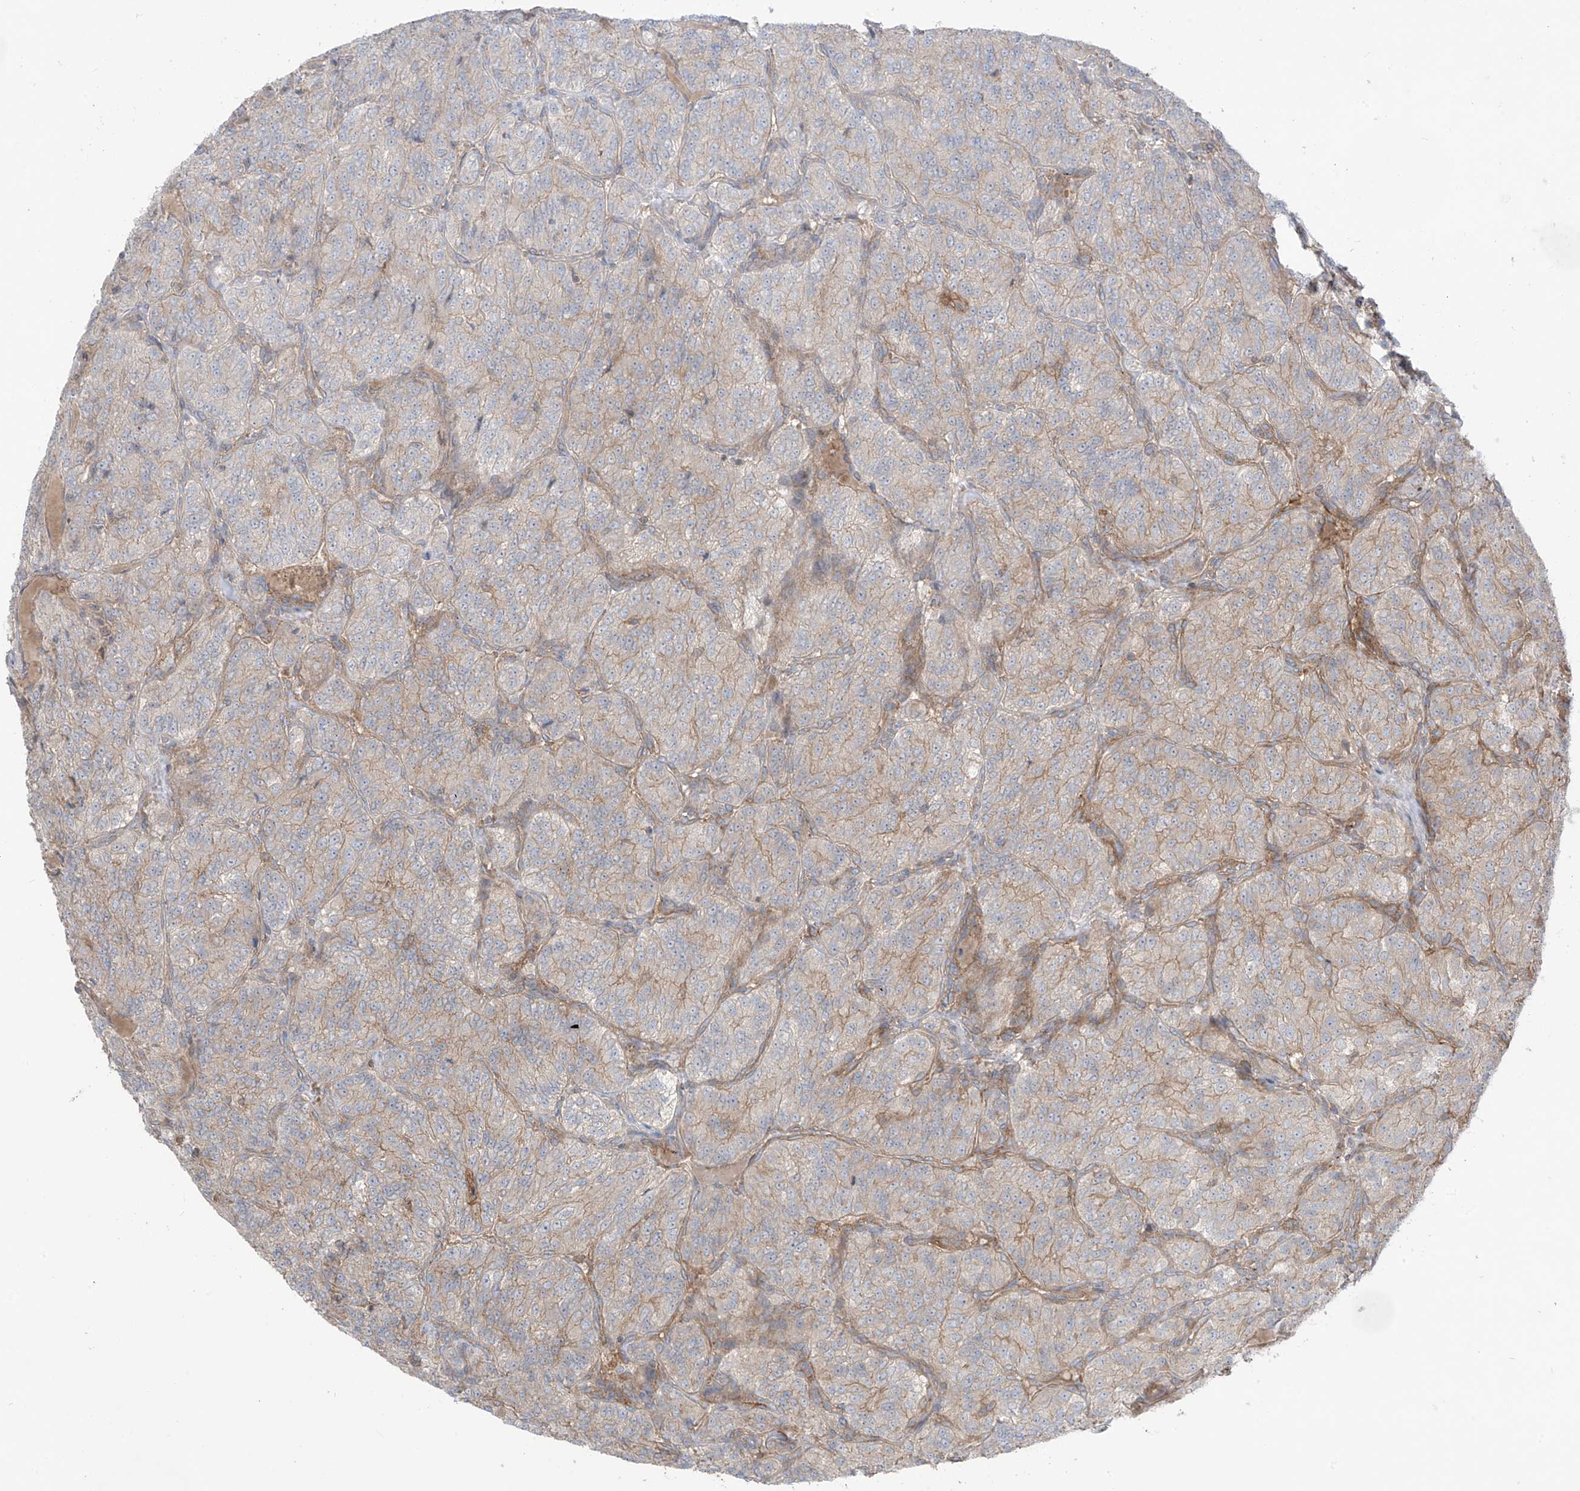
{"staining": {"intensity": "weak", "quantity": "<25%", "location": "cytoplasmic/membranous"}, "tissue": "renal cancer", "cell_type": "Tumor cells", "image_type": "cancer", "snomed": [{"axis": "morphology", "description": "Adenocarcinoma, NOS"}, {"axis": "topography", "description": "Kidney"}], "caption": "This is a micrograph of immunohistochemistry staining of adenocarcinoma (renal), which shows no positivity in tumor cells.", "gene": "TRMU", "patient": {"sex": "female", "age": 63}}